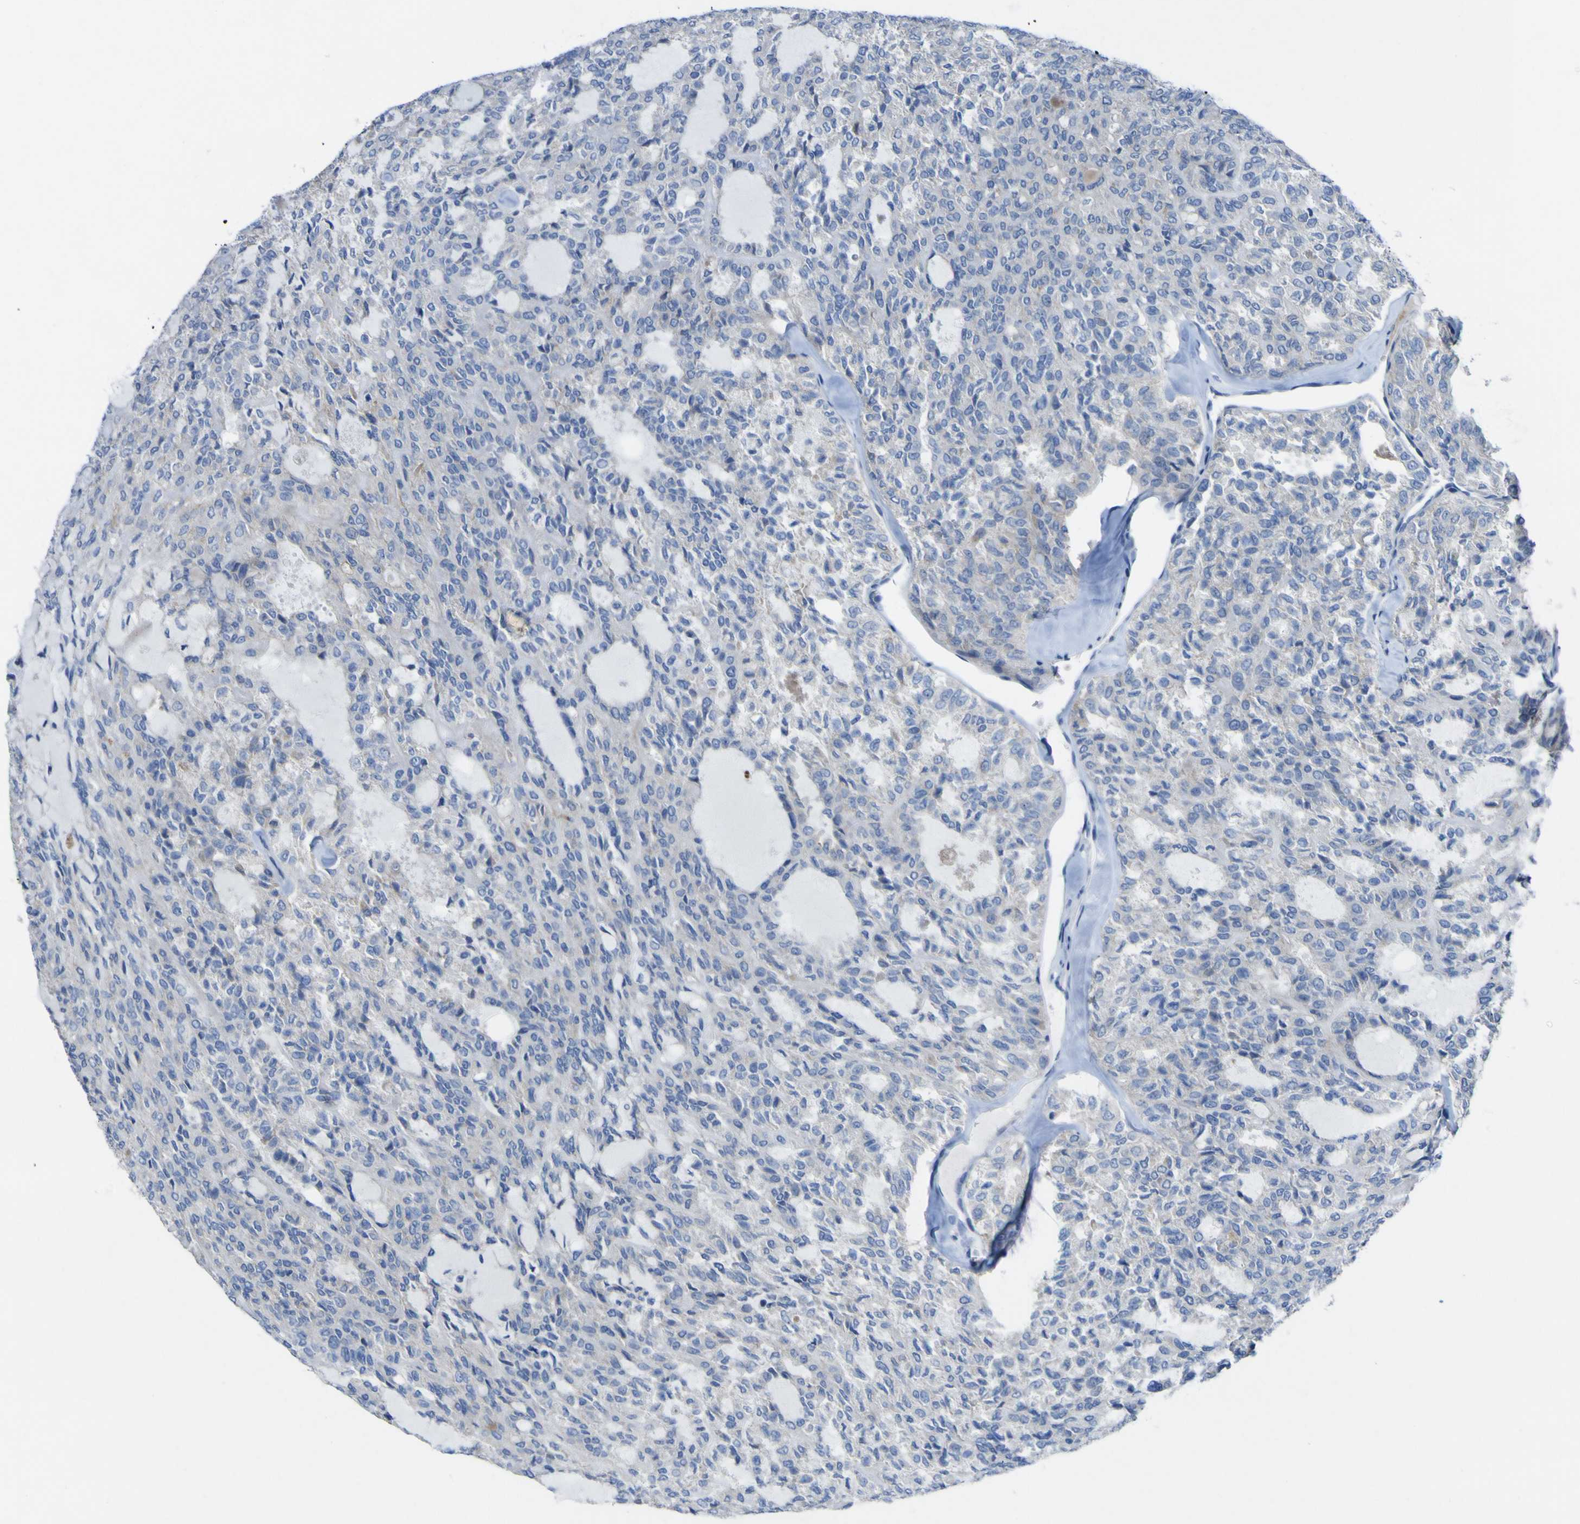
{"staining": {"intensity": "negative", "quantity": "none", "location": "none"}, "tissue": "thyroid cancer", "cell_type": "Tumor cells", "image_type": "cancer", "snomed": [{"axis": "morphology", "description": "Follicular adenoma carcinoma, NOS"}, {"axis": "topography", "description": "Thyroid gland"}], "caption": "Protein analysis of thyroid cancer exhibits no significant staining in tumor cells. (Brightfield microscopy of DAB immunohistochemistry (IHC) at high magnification).", "gene": "NAV1", "patient": {"sex": "male", "age": 75}}